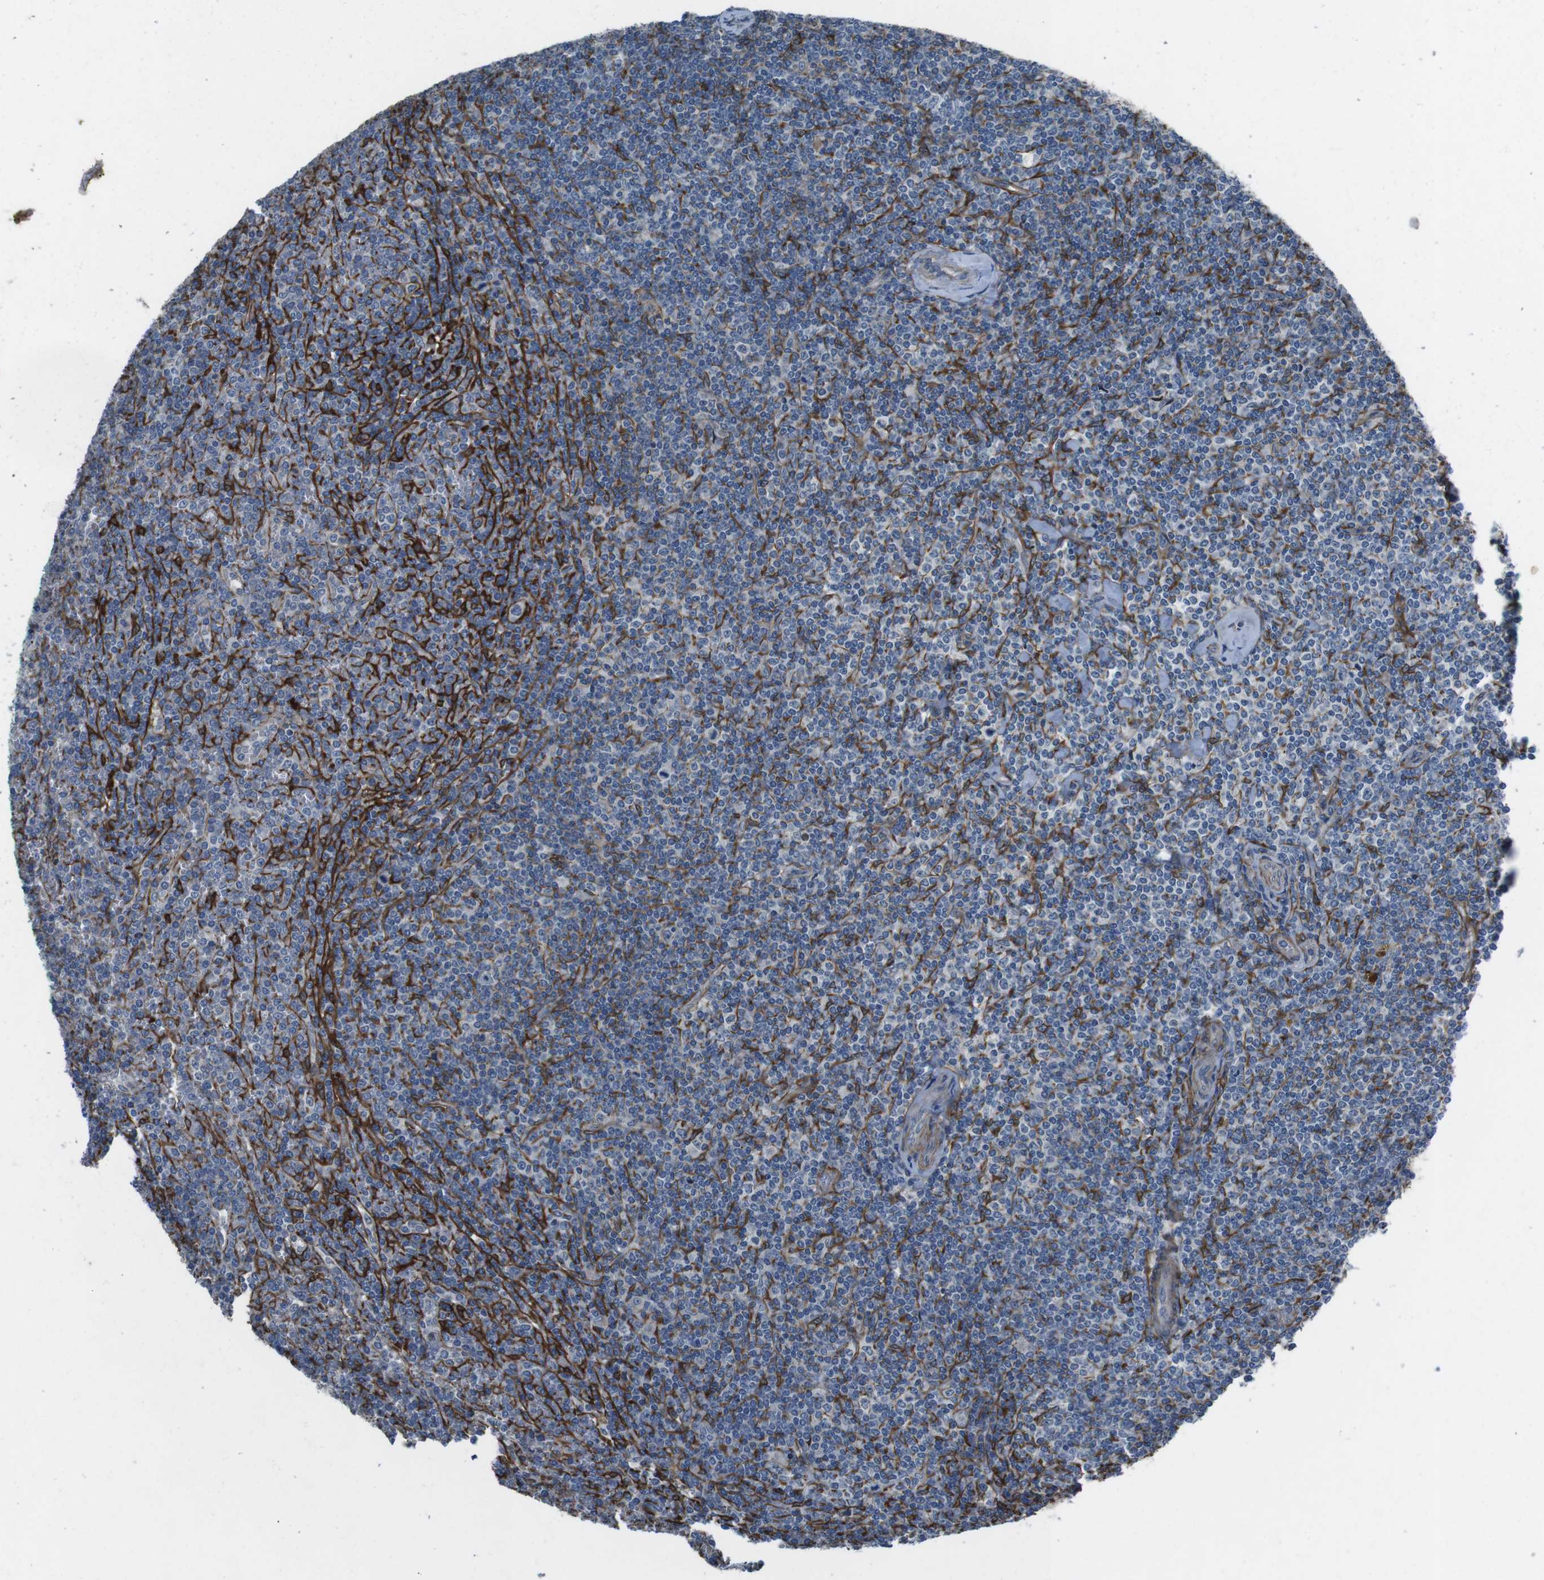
{"staining": {"intensity": "negative", "quantity": "none", "location": "none"}, "tissue": "lymphoma", "cell_type": "Tumor cells", "image_type": "cancer", "snomed": [{"axis": "morphology", "description": "Malignant lymphoma, non-Hodgkin's type, Low grade"}, {"axis": "topography", "description": "Spleen"}], "caption": "Immunohistochemistry histopathology image of neoplastic tissue: human lymphoma stained with DAB reveals no significant protein expression in tumor cells. The staining is performed using DAB brown chromogen with nuclei counter-stained in using hematoxylin.", "gene": "ANK2", "patient": {"sex": "female", "age": 19}}